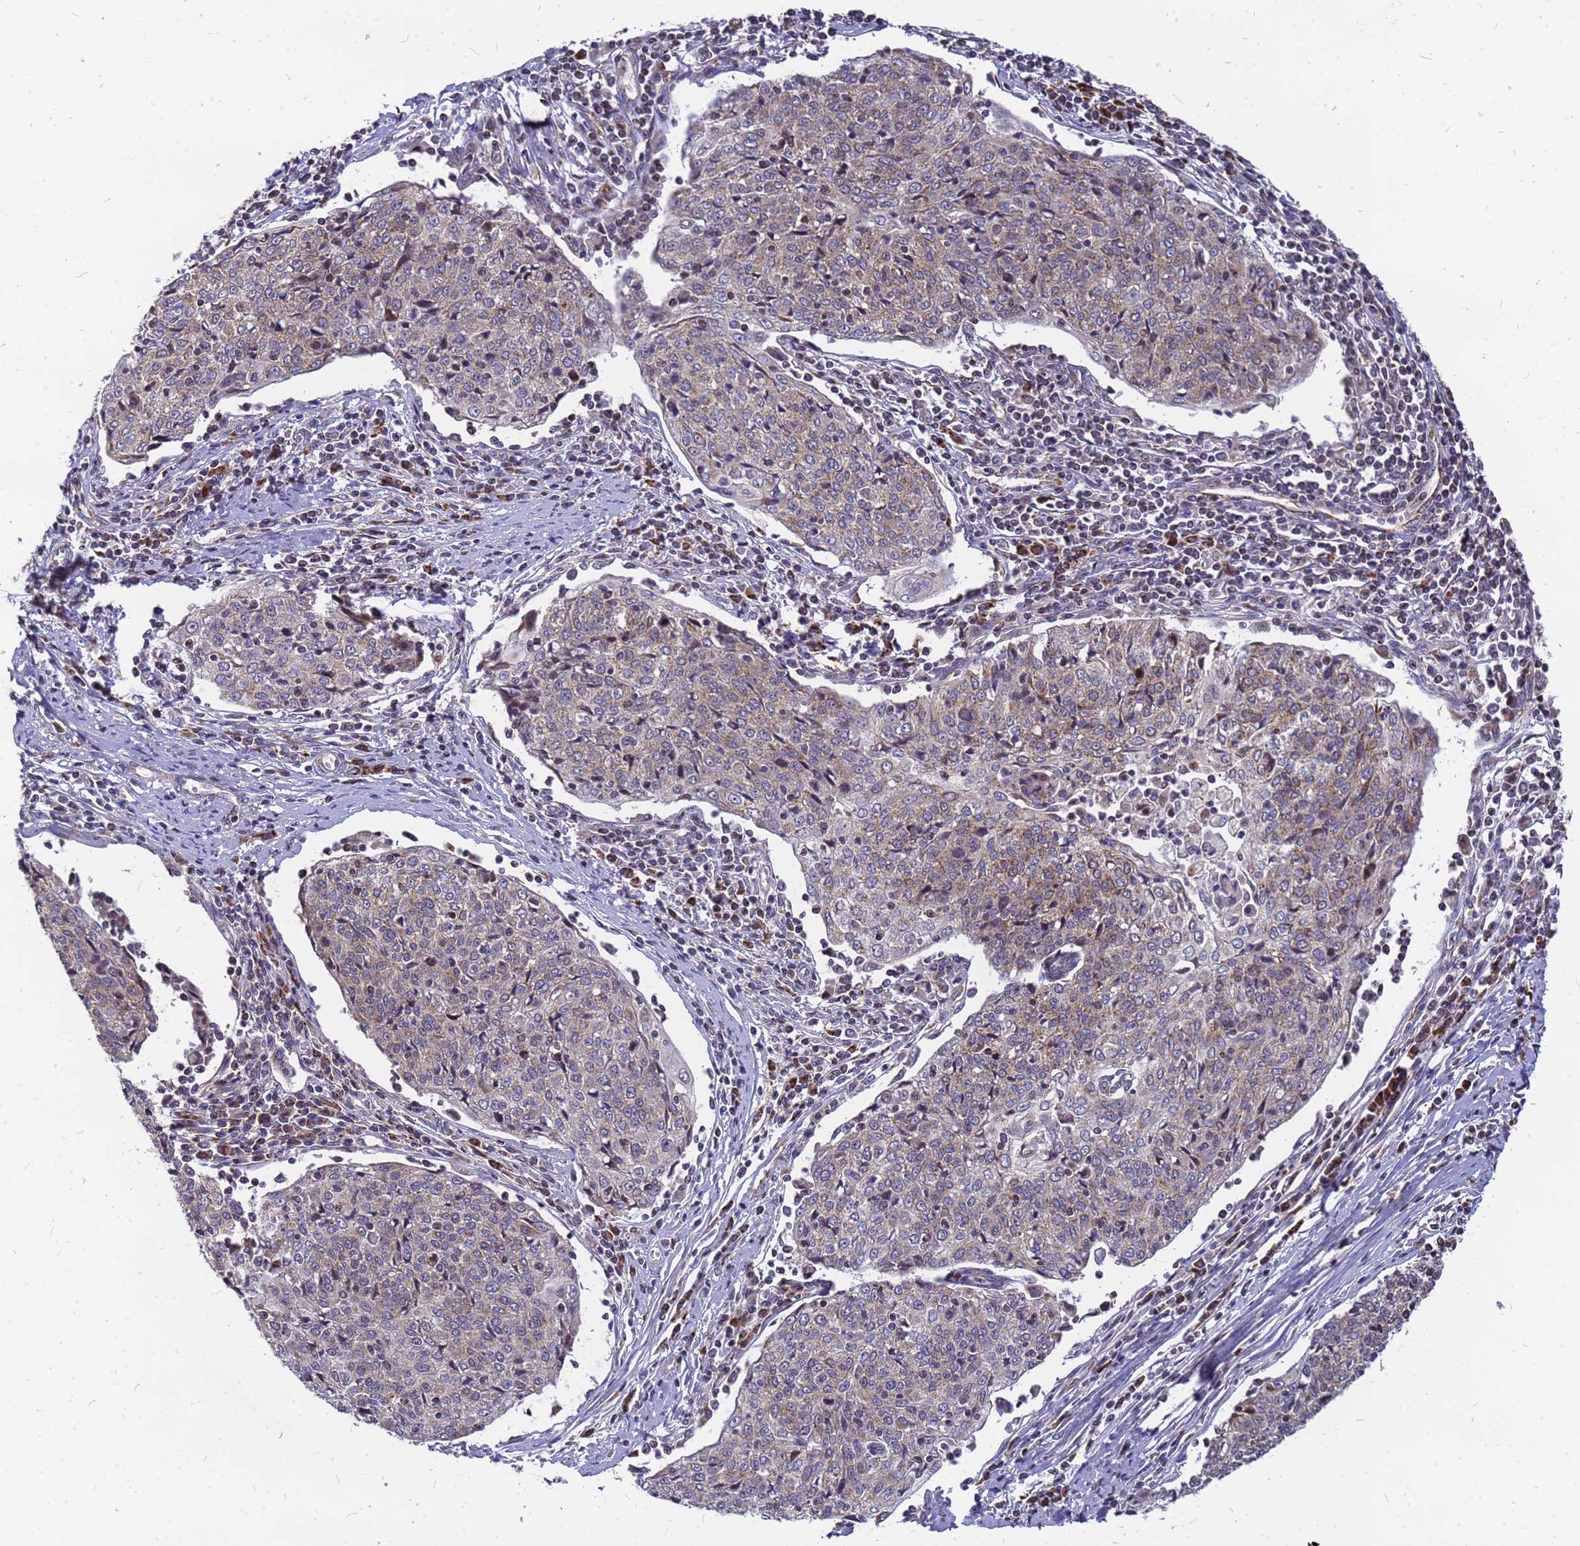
{"staining": {"intensity": "weak", "quantity": "25%-75%", "location": "cytoplasmic/membranous"}, "tissue": "cervical cancer", "cell_type": "Tumor cells", "image_type": "cancer", "snomed": [{"axis": "morphology", "description": "Squamous cell carcinoma, NOS"}, {"axis": "topography", "description": "Cervix"}], "caption": "A micrograph of cervical squamous cell carcinoma stained for a protein displays weak cytoplasmic/membranous brown staining in tumor cells.", "gene": "CMC4", "patient": {"sex": "female", "age": 48}}